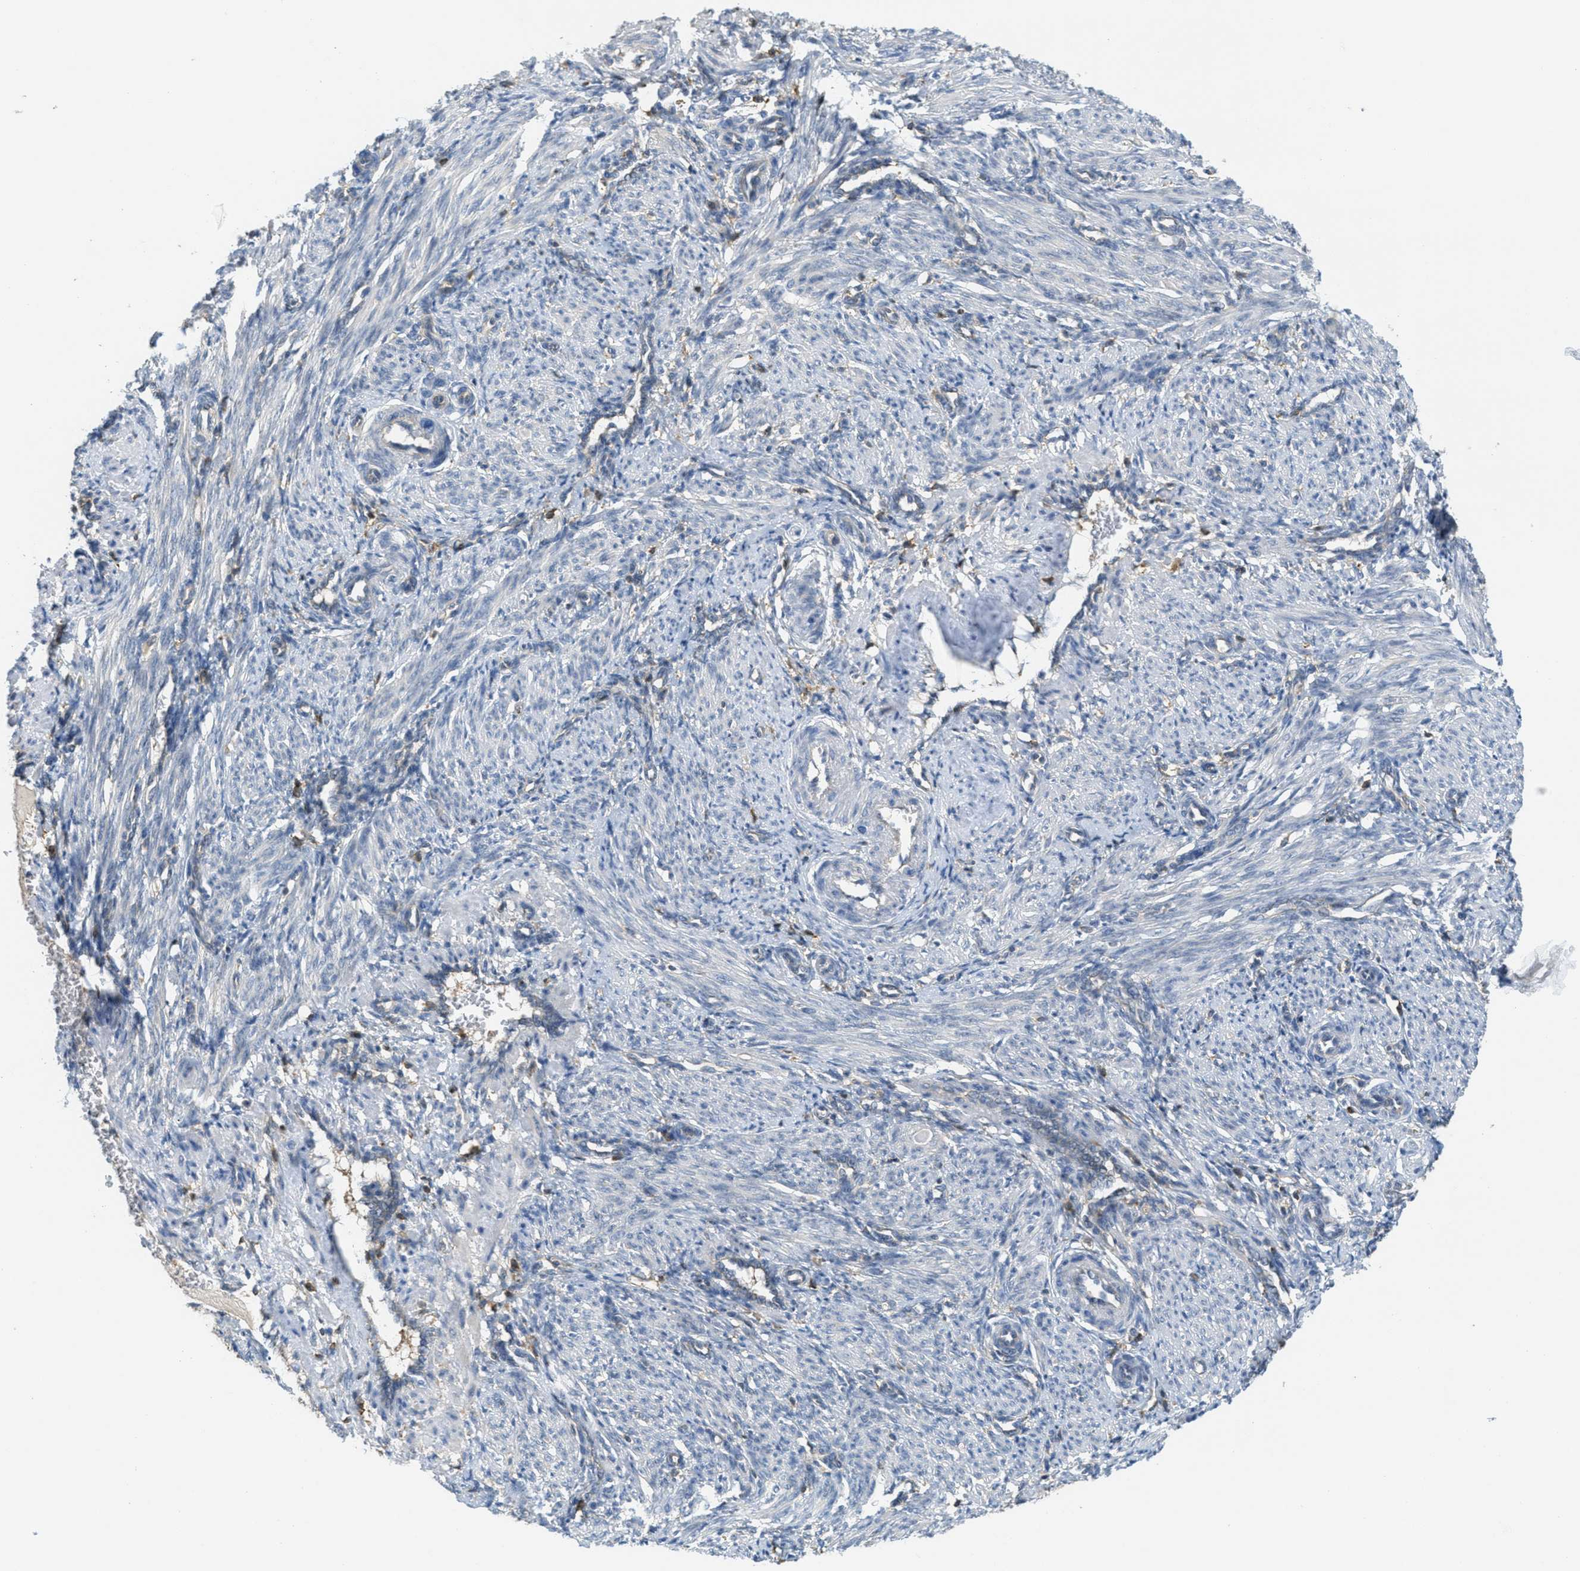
{"staining": {"intensity": "negative", "quantity": "none", "location": "none"}, "tissue": "smooth muscle", "cell_type": "Smooth muscle cells", "image_type": "normal", "snomed": [{"axis": "morphology", "description": "Normal tissue, NOS"}, {"axis": "topography", "description": "Endometrium"}], "caption": "There is no significant expression in smooth muscle cells of smooth muscle. (Immunohistochemistry (ihc), brightfield microscopy, high magnification).", "gene": "GRIK2", "patient": {"sex": "female", "age": 33}}